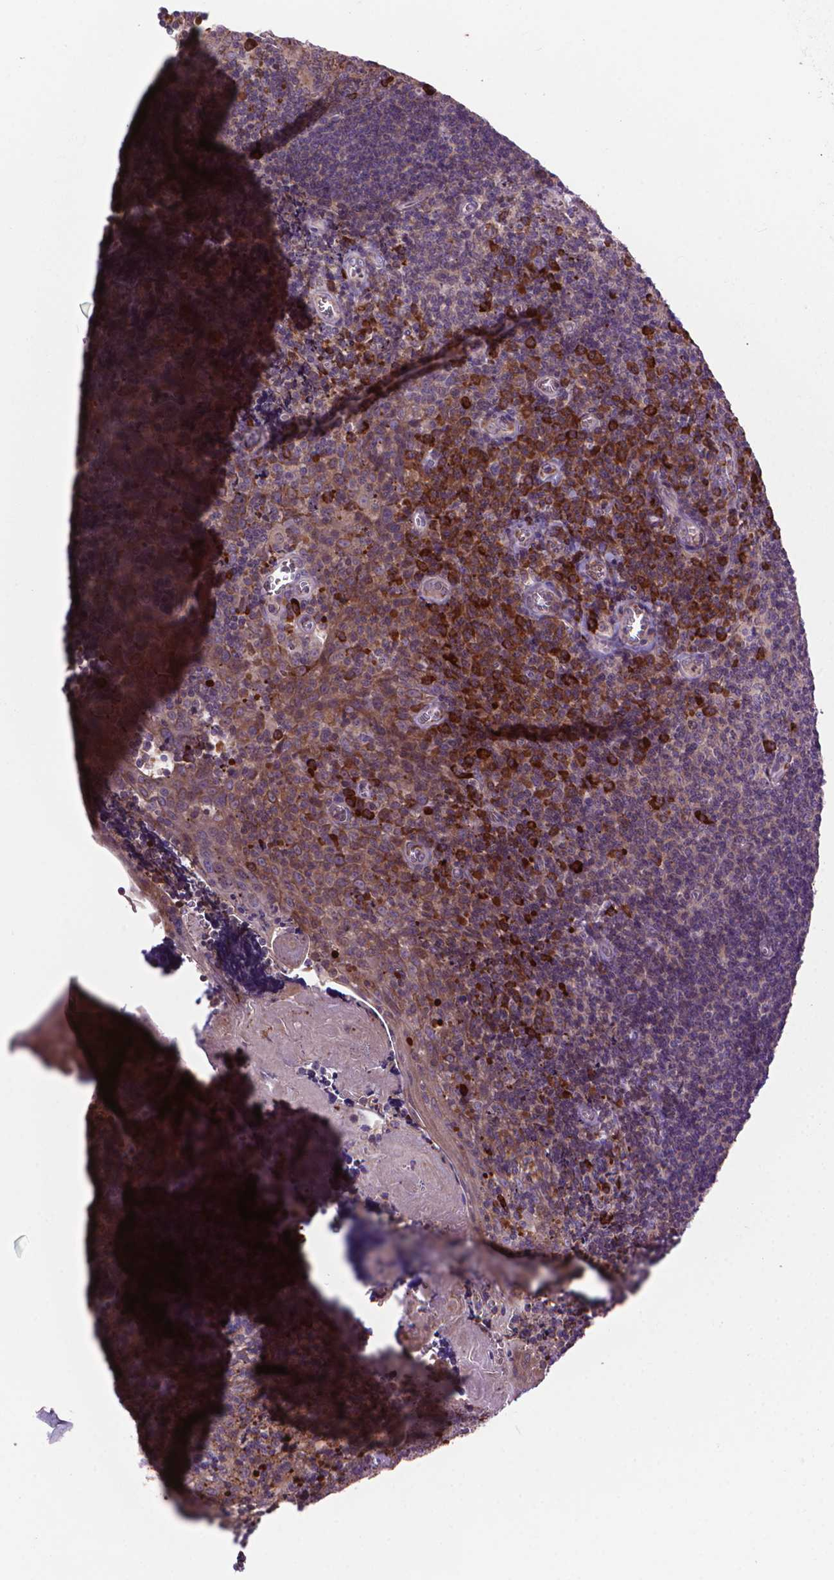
{"staining": {"intensity": "strong", "quantity": "<25%", "location": "cytoplasmic/membranous"}, "tissue": "tonsil", "cell_type": "Germinal center cells", "image_type": "normal", "snomed": [{"axis": "morphology", "description": "Normal tissue, NOS"}, {"axis": "morphology", "description": "Inflammation, NOS"}, {"axis": "topography", "description": "Tonsil"}], "caption": "Immunohistochemical staining of benign human tonsil shows strong cytoplasmic/membranous protein expression in approximately <25% of germinal center cells.", "gene": "MYH14", "patient": {"sex": "female", "age": 31}}